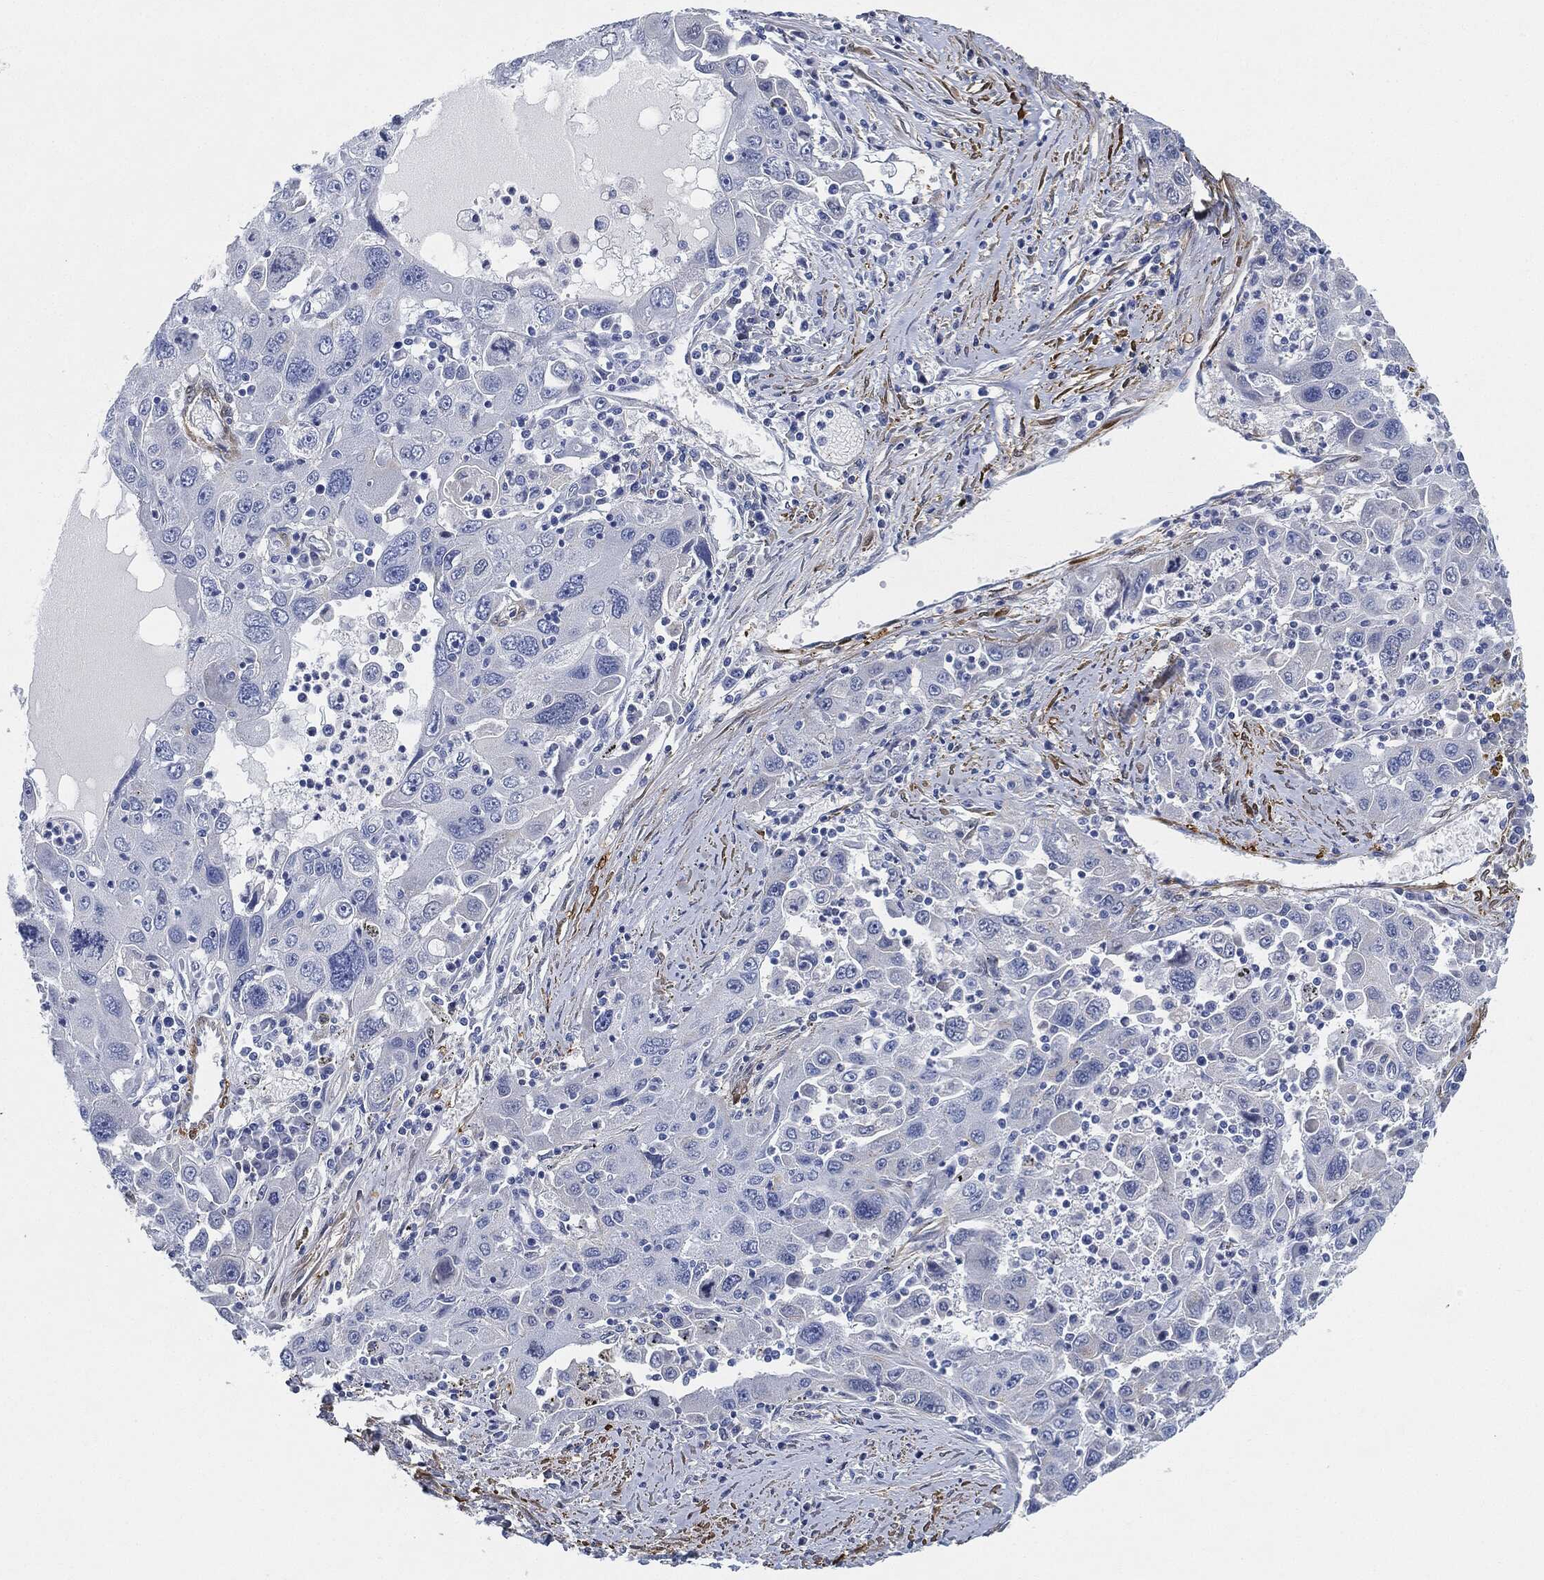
{"staining": {"intensity": "negative", "quantity": "none", "location": "none"}, "tissue": "stomach cancer", "cell_type": "Tumor cells", "image_type": "cancer", "snomed": [{"axis": "morphology", "description": "Adenocarcinoma, NOS"}, {"axis": "topography", "description": "Stomach"}], "caption": "This is a image of IHC staining of adenocarcinoma (stomach), which shows no positivity in tumor cells.", "gene": "TAGLN", "patient": {"sex": "male", "age": 56}}